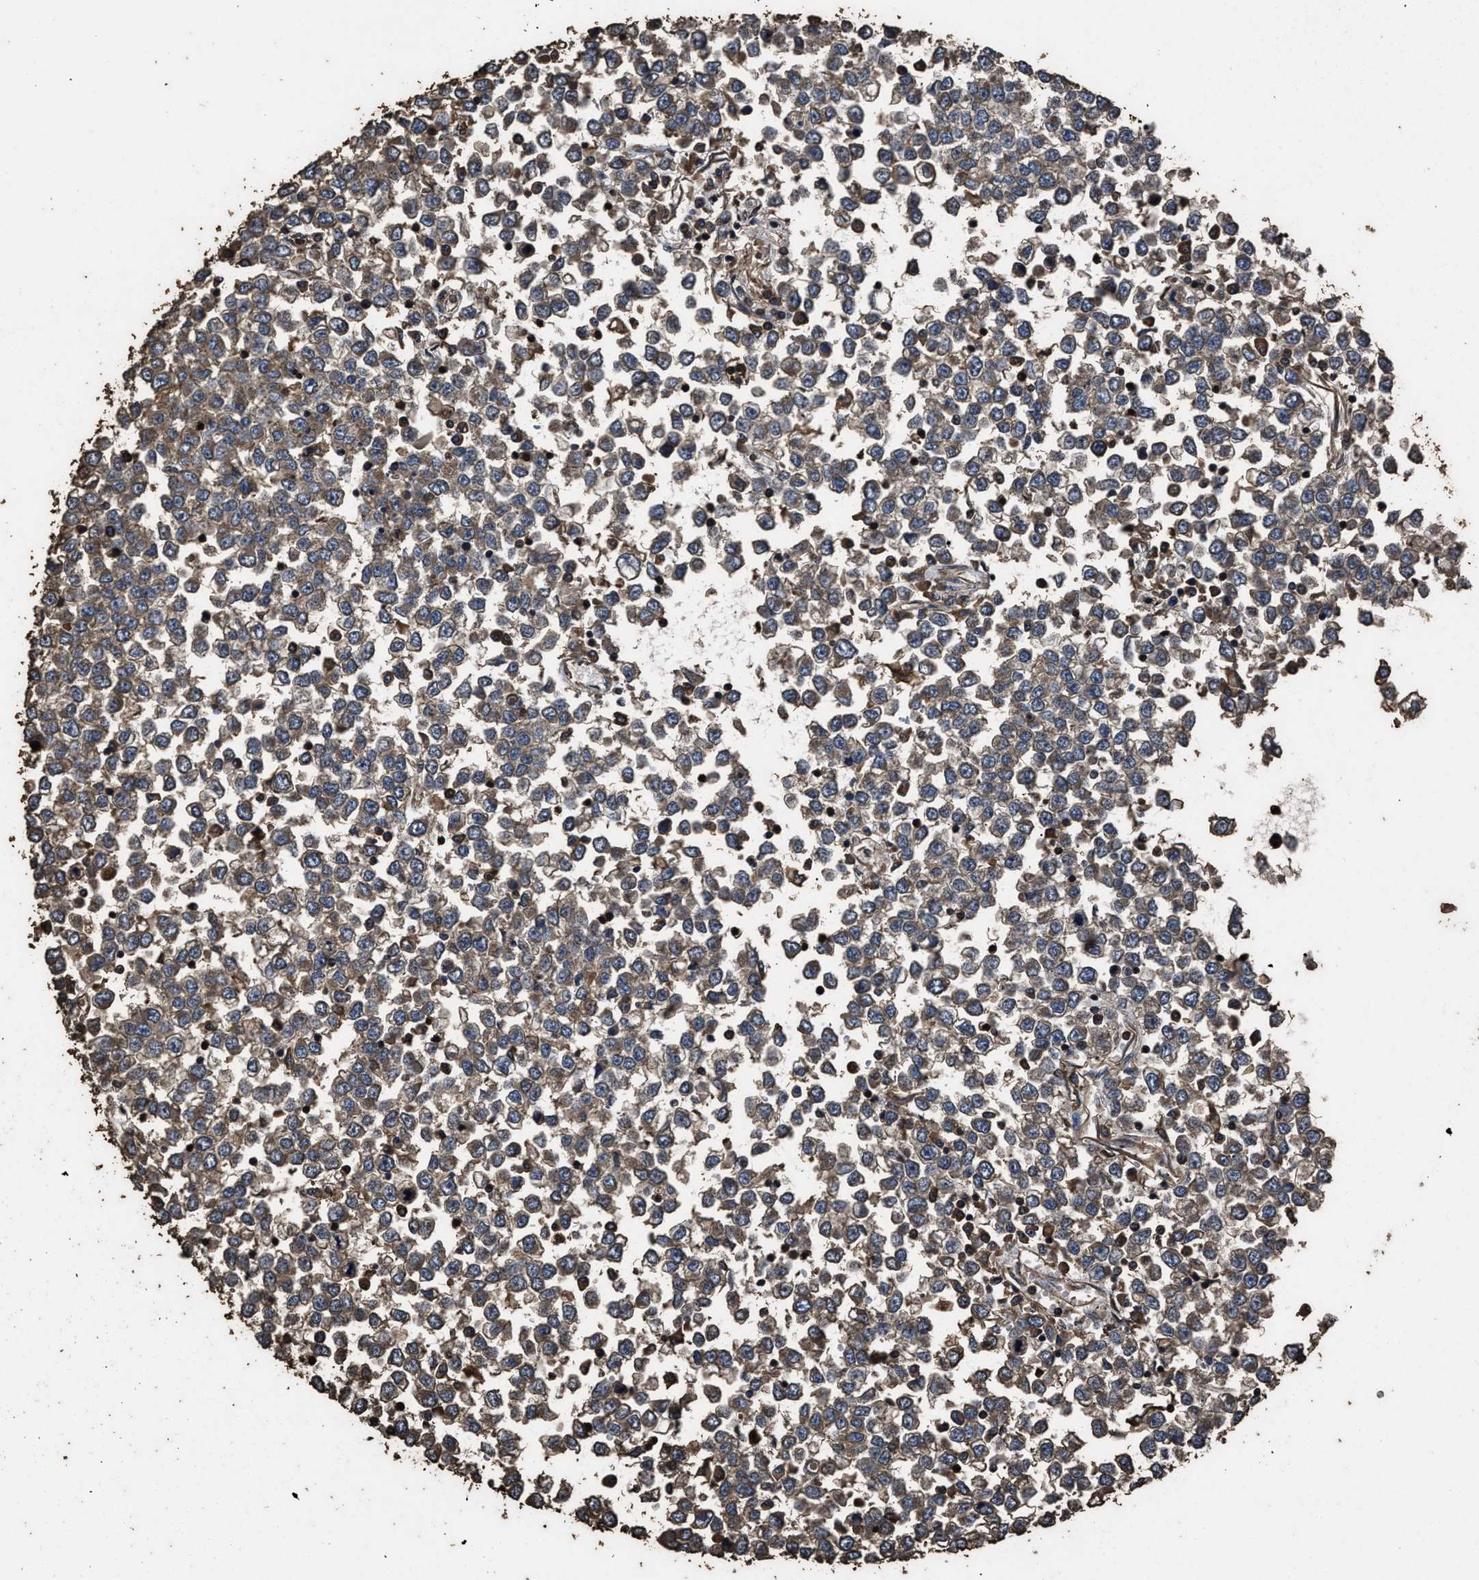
{"staining": {"intensity": "moderate", "quantity": ">75%", "location": "cytoplasmic/membranous"}, "tissue": "testis cancer", "cell_type": "Tumor cells", "image_type": "cancer", "snomed": [{"axis": "morphology", "description": "Seminoma, NOS"}, {"axis": "topography", "description": "Testis"}], "caption": "Testis seminoma tissue exhibits moderate cytoplasmic/membranous staining in approximately >75% of tumor cells, visualized by immunohistochemistry.", "gene": "ZMYND19", "patient": {"sex": "male", "age": 65}}